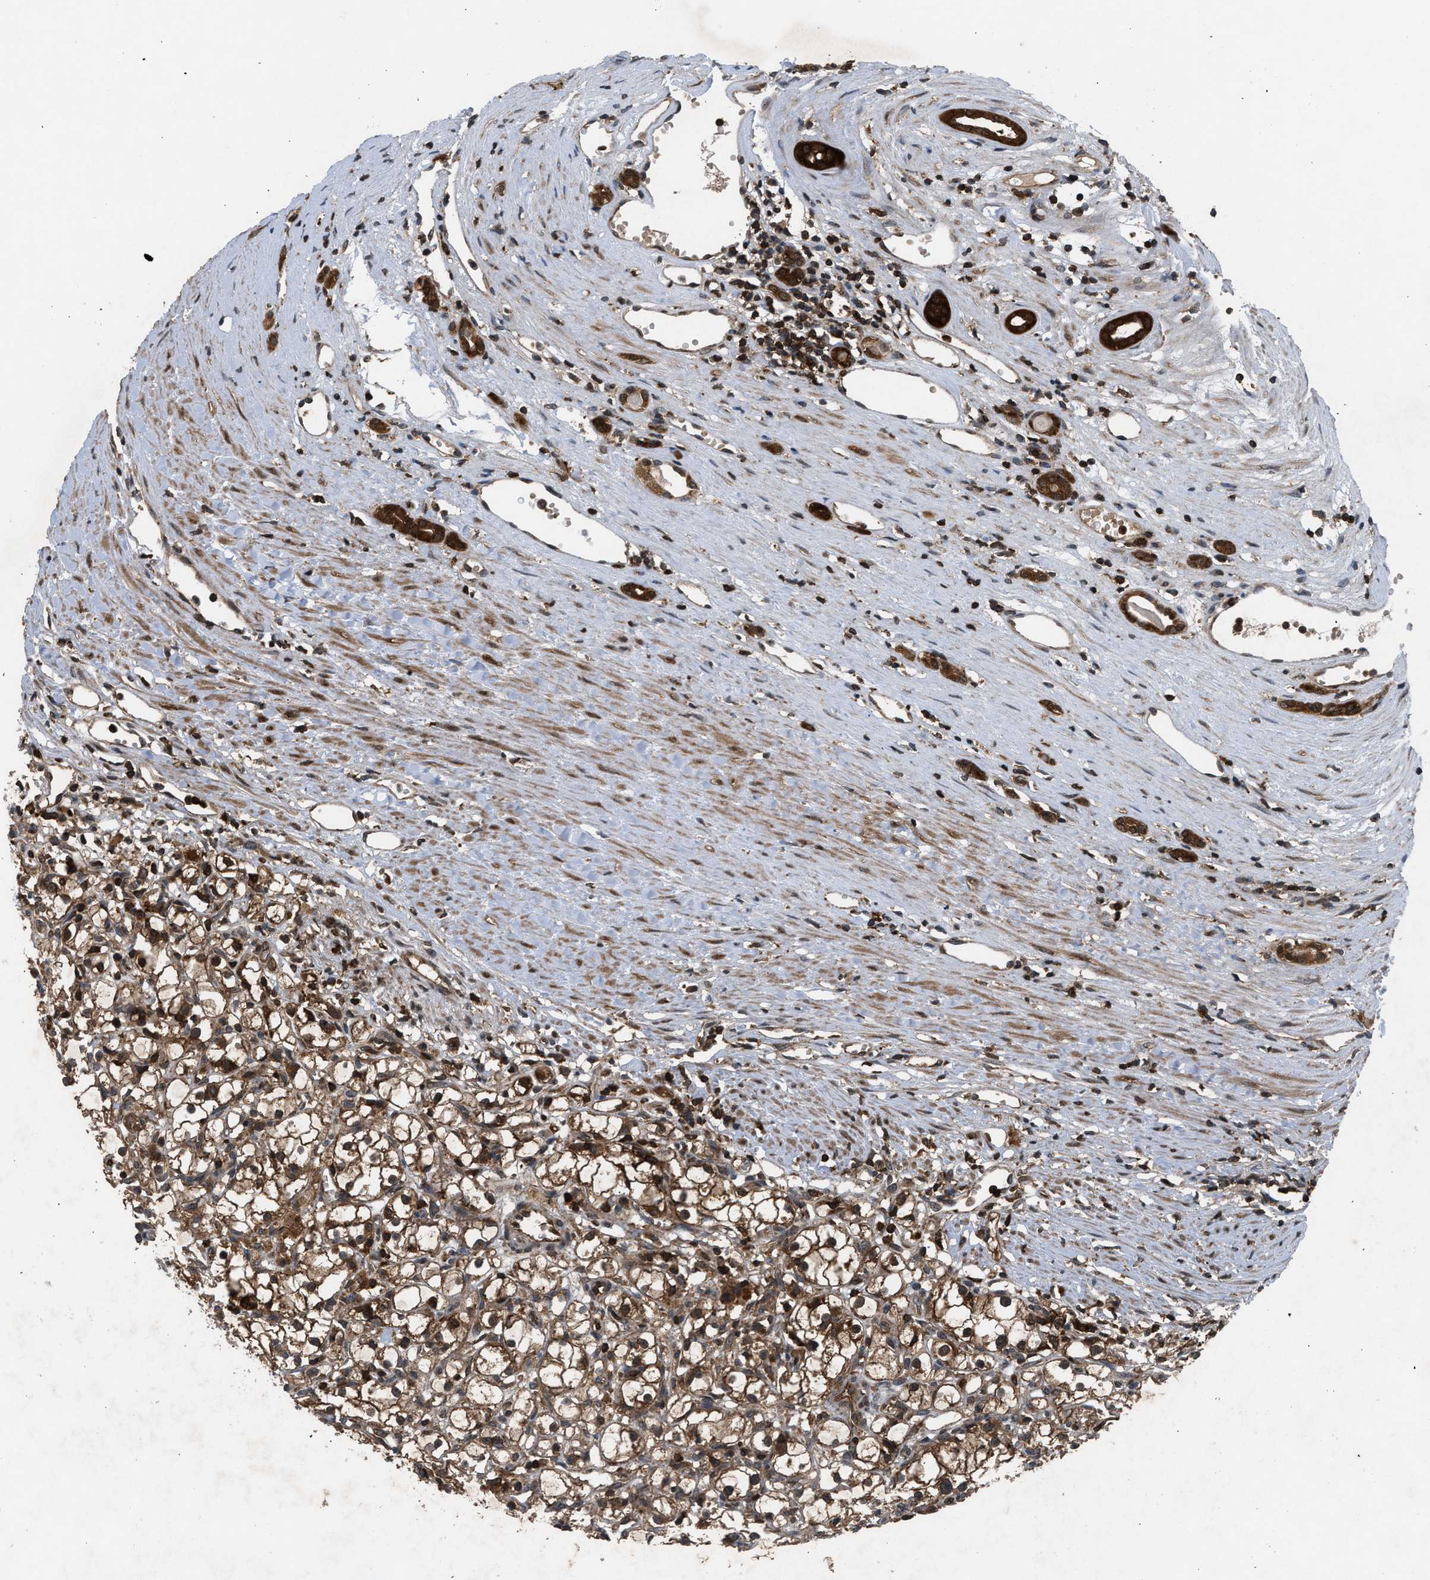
{"staining": {"intensity": "strong", "quantity": ">75%", "location": "cytoplasmic/membranous,nuclear"}, "tissue": "renal cancer", "cell_type": "Tumor cells", "image_type": "cancer", "snomed": [{"axis": "morphology", "description": "Adenocarcinoma, NOS"}, {"axis": "topography", "description": "Kidney"}], "caption": "Immunohistochemistry (IHC) micrograph of neoplastic tissue: human renal adenocarcinoma stained using immunohistochemistry shows high levels of strong protein expression localized specifically in the cytoplasmic/membranous and nuclear of tumor cells, appearing as a cytoplasmic/membranous and nuclear brown color.", "gene": "OXSR1", "patient": {"sex": "male", "age": 56}}